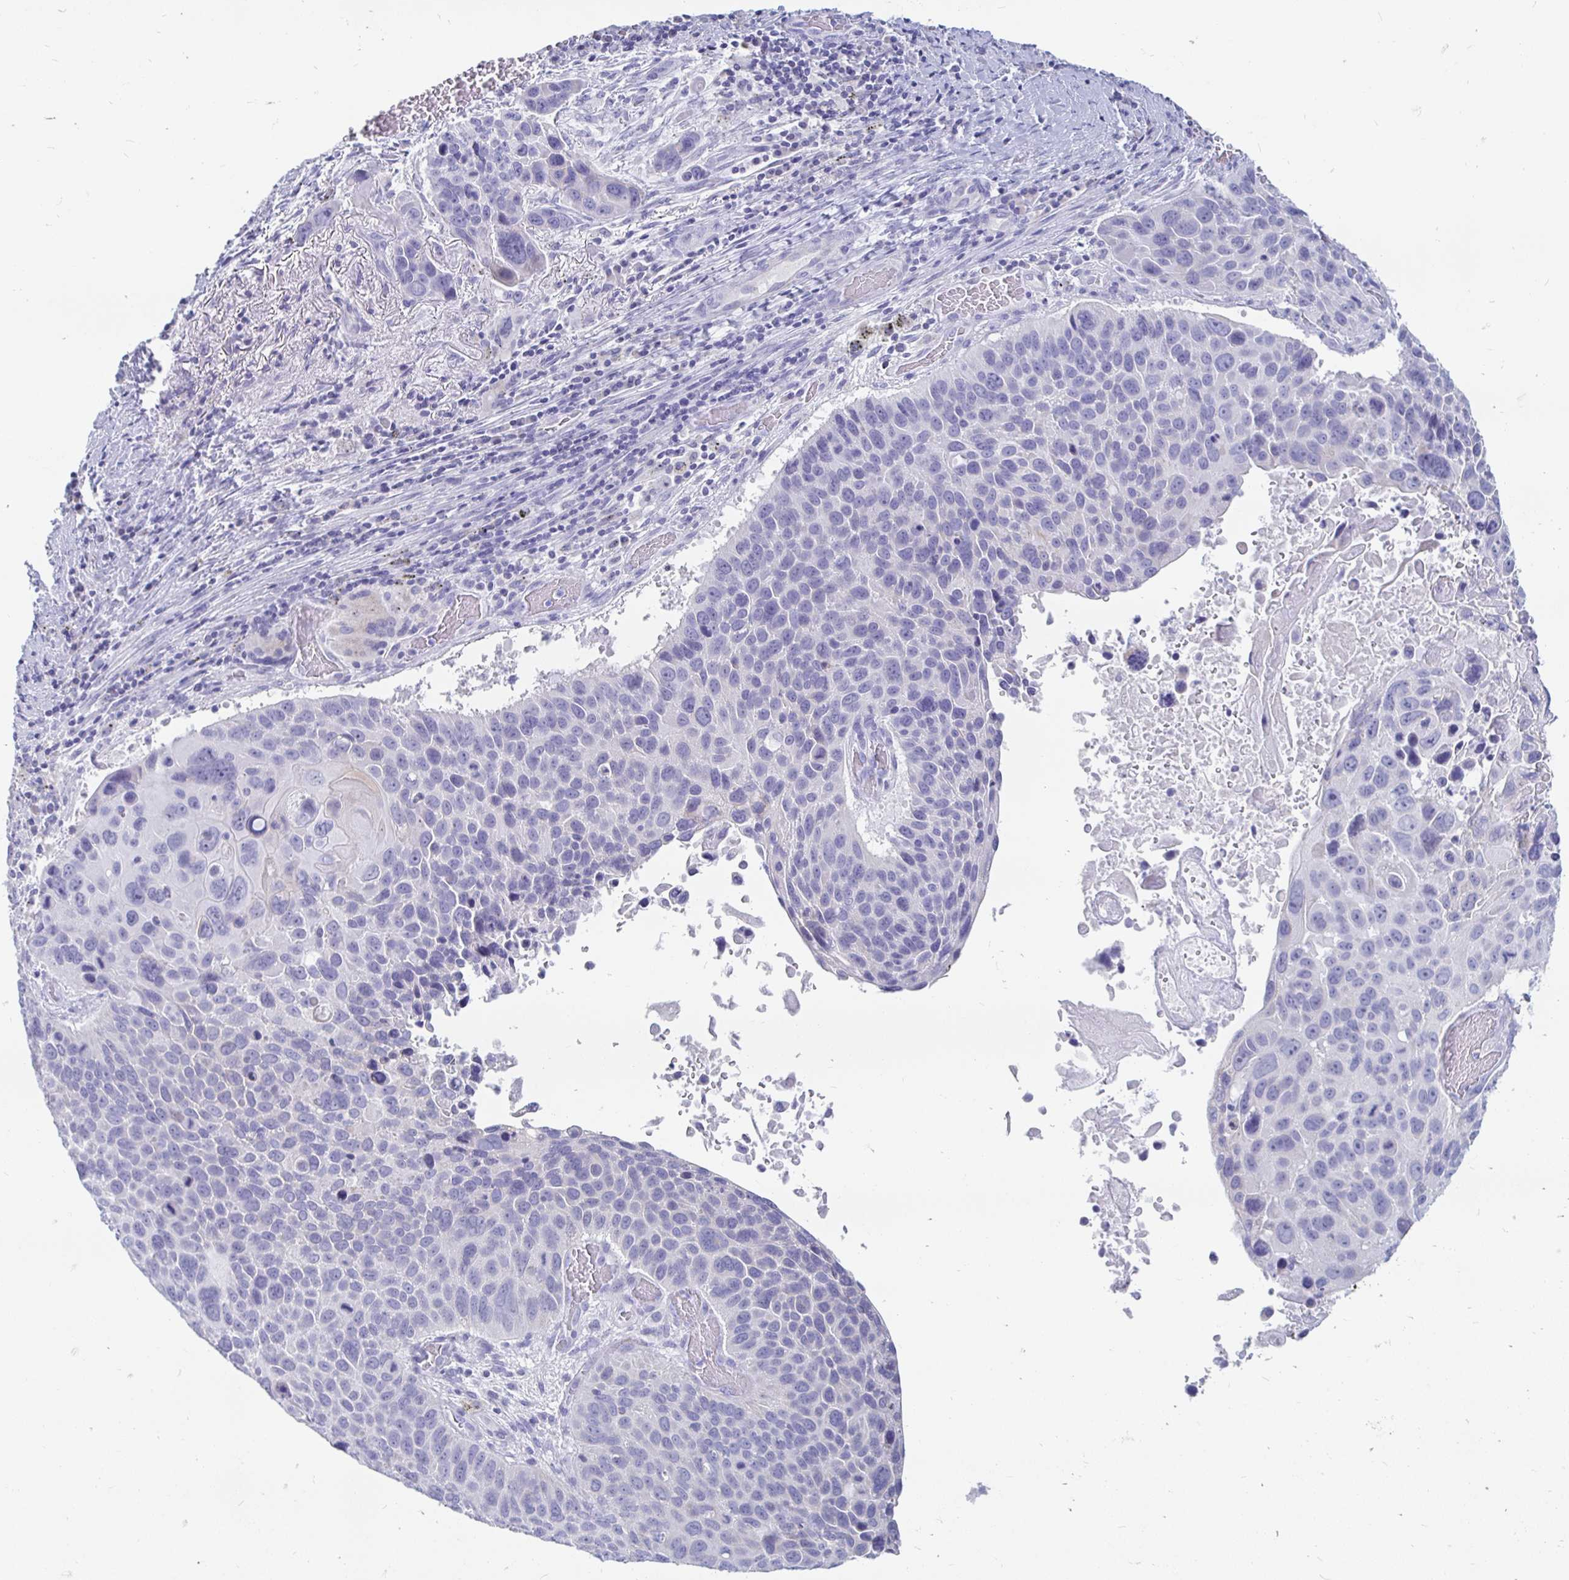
{"staining": {"intensity": "negative", "quantity": "none", "location": "none"}, "tissue": "lung cancer", "cell_type": "Tumor cells", "image_type": "cancer", "snomed": [{"axis": "morphology", "description": "Squamous cell carcinoma, NOS"}, {"axis": "topography", "description": "Lung"}], "caption": "Immunohistochemistry histopathology image of neoplastic tissue: lung cancer (squamous cell carcinoma) stained with DAB shows no significant protein positivity in tumor cells.", "gene": "PEG10", "patient": {"sex": "male", "age": 68}}